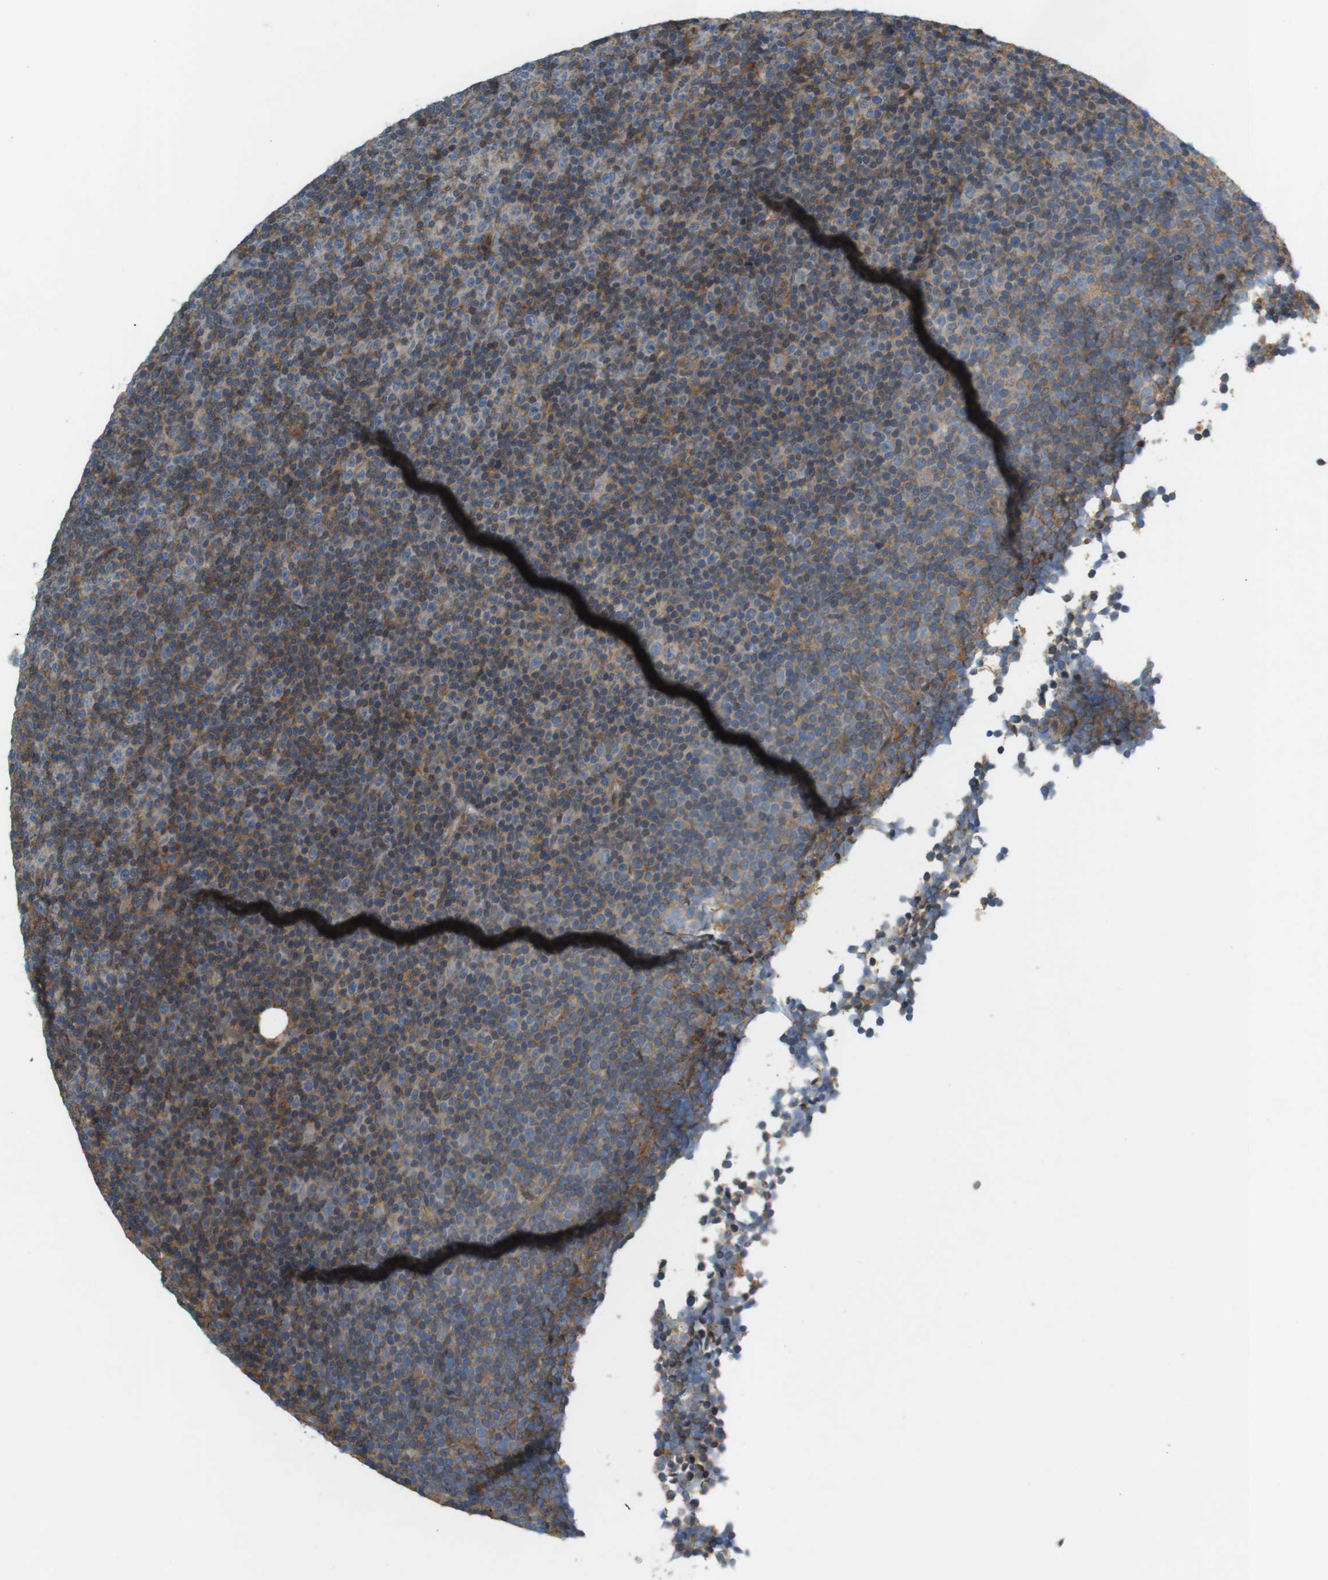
{"staining": {"intensity": "weak", "quantity": "25%-75%", "location": "cytoplasmic/membranous"}, "tissue": "lymphoma", "cell_type": "Tumor cells", "image_type": "cancer", "snomed": [{"axis": "morphology", "description": "Malignant lymphoma, non-Hodgkin's type, Low grade"}, {"axis": "topography", "description": "Lymph node"}], "caption": "Human lymphoma stained for a protein (brown) shows weak cytoplasmic/membranous positive staining in approximately 25%-75% of tumor cells.", "gene": "DDAH2", "patient": {"sex": "female", "age": 67}}